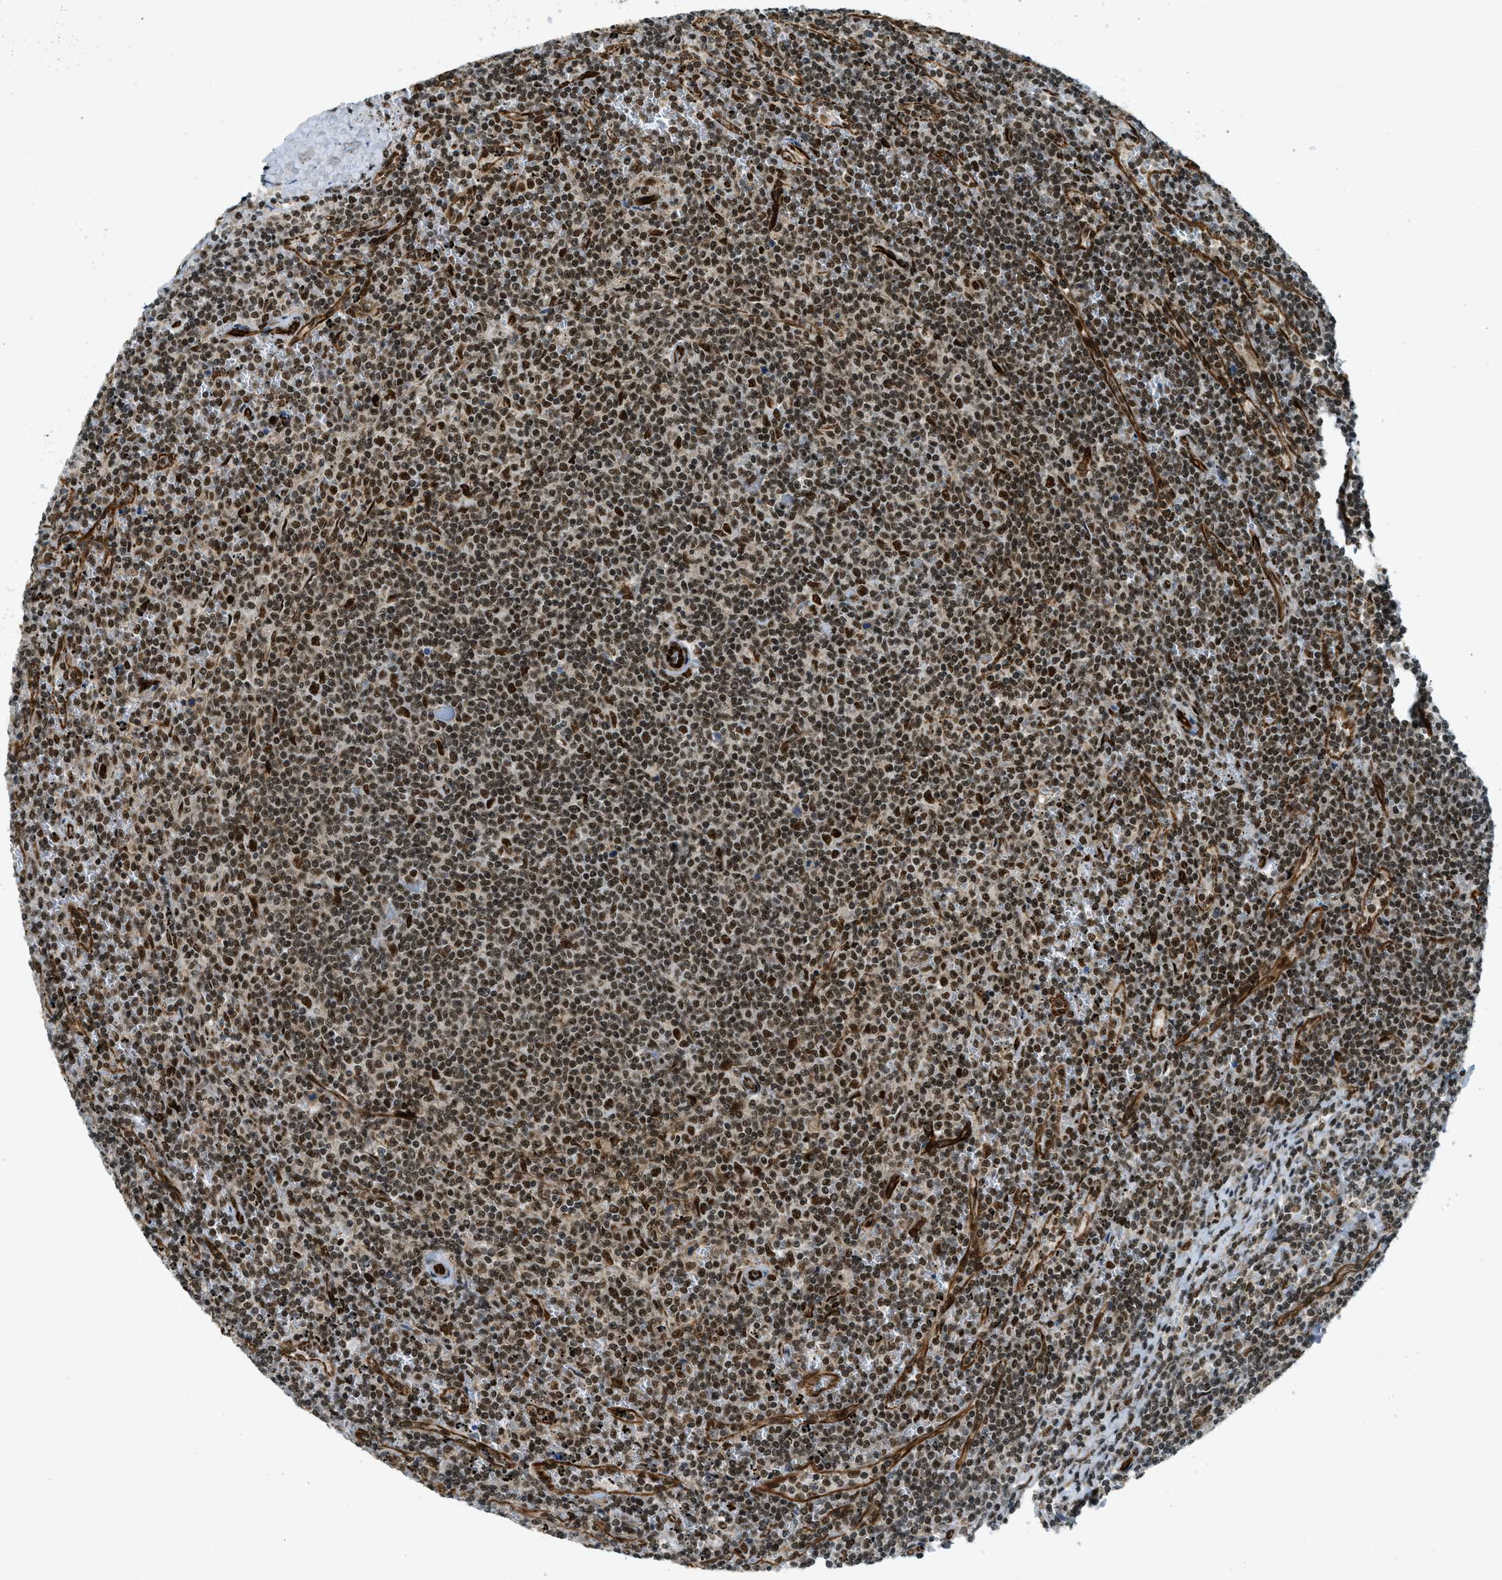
{"staining": {"intensity": "moderate", "quantity": ">75%", "location": "nuclear"}, "tissue": "lymphoma", "cell_type": "Tumor cells", "image_type": "cancer", "snomed": [{"axis": "morphology", "description": "Malignant lymphoma, non-Hodgkin's type, Low grade"}, {"axis": "topography", "description": "Spleen"}], "caption": "DAB (3,3'-diaminobenzidine) immunohistochemical staining of human malignant lymphoma, non-Hodgkin's type (low-grade) demonstrates moderate nuclear protein positivity in about >75% of tumor cells.", "gene": "ZFR", "patient": {"sex": "female", "age": 50}}